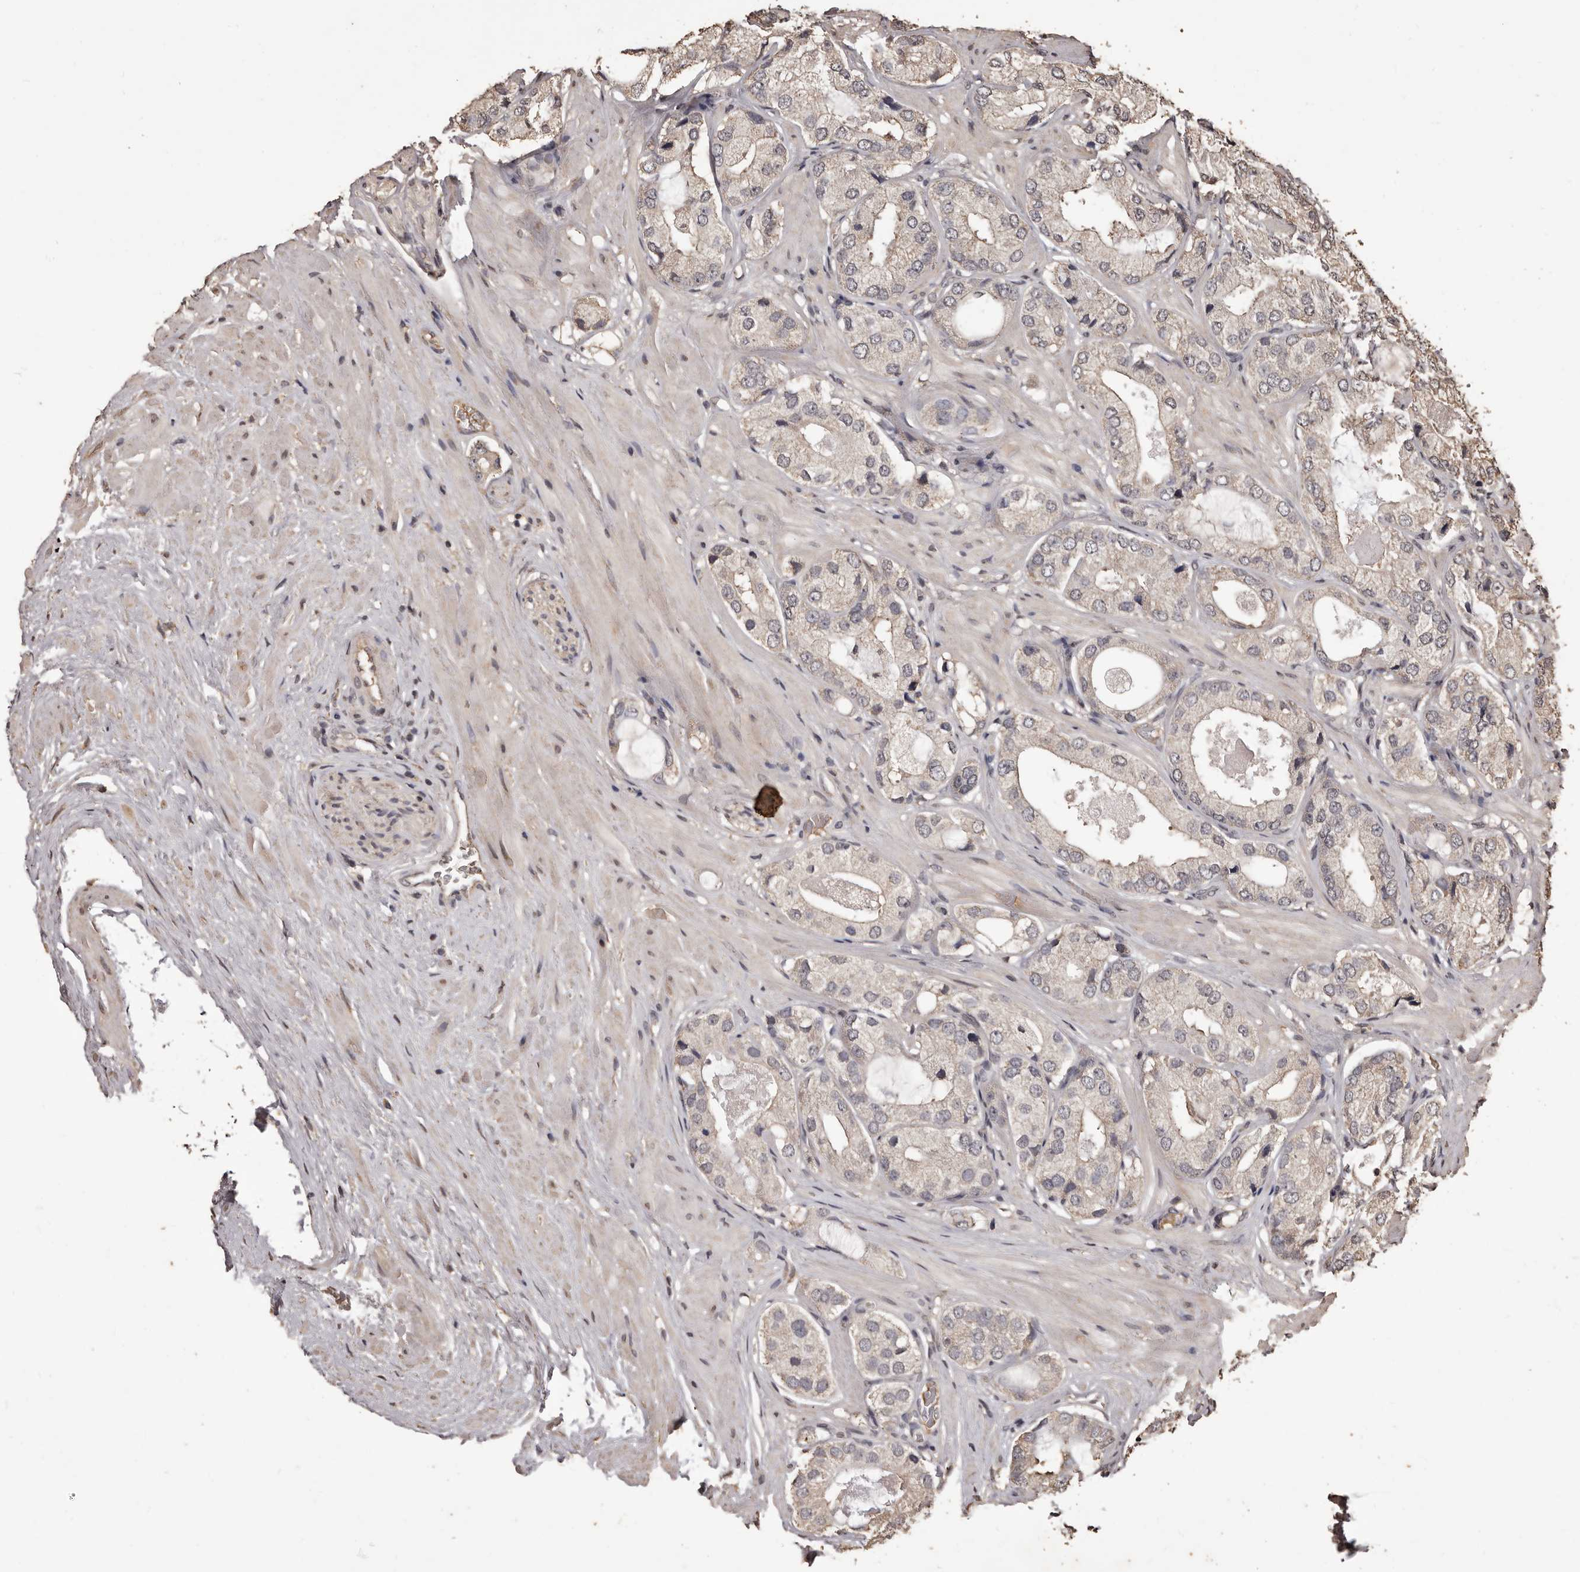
{"staining": {"intensity": "negative", "quantity": "none", "location": "none"}, "tissue": "prostate cancer", "cell_type": "Tumor cells", "image_type": "cancer", "snomed": [{"axis": "morphology", "description": "Adenocarcinoma, High grade"}, {"axis": "topography", "description": "Prostate"}], "caption": "Tumor cells show no significant positivity in prostate cancer. (Brightfield microscopy of DAB (3,3'-diaminobenzidine) IHC at high magnification).", "gene": "NAV1", "patient": {"sex": "male", "age": 59}}